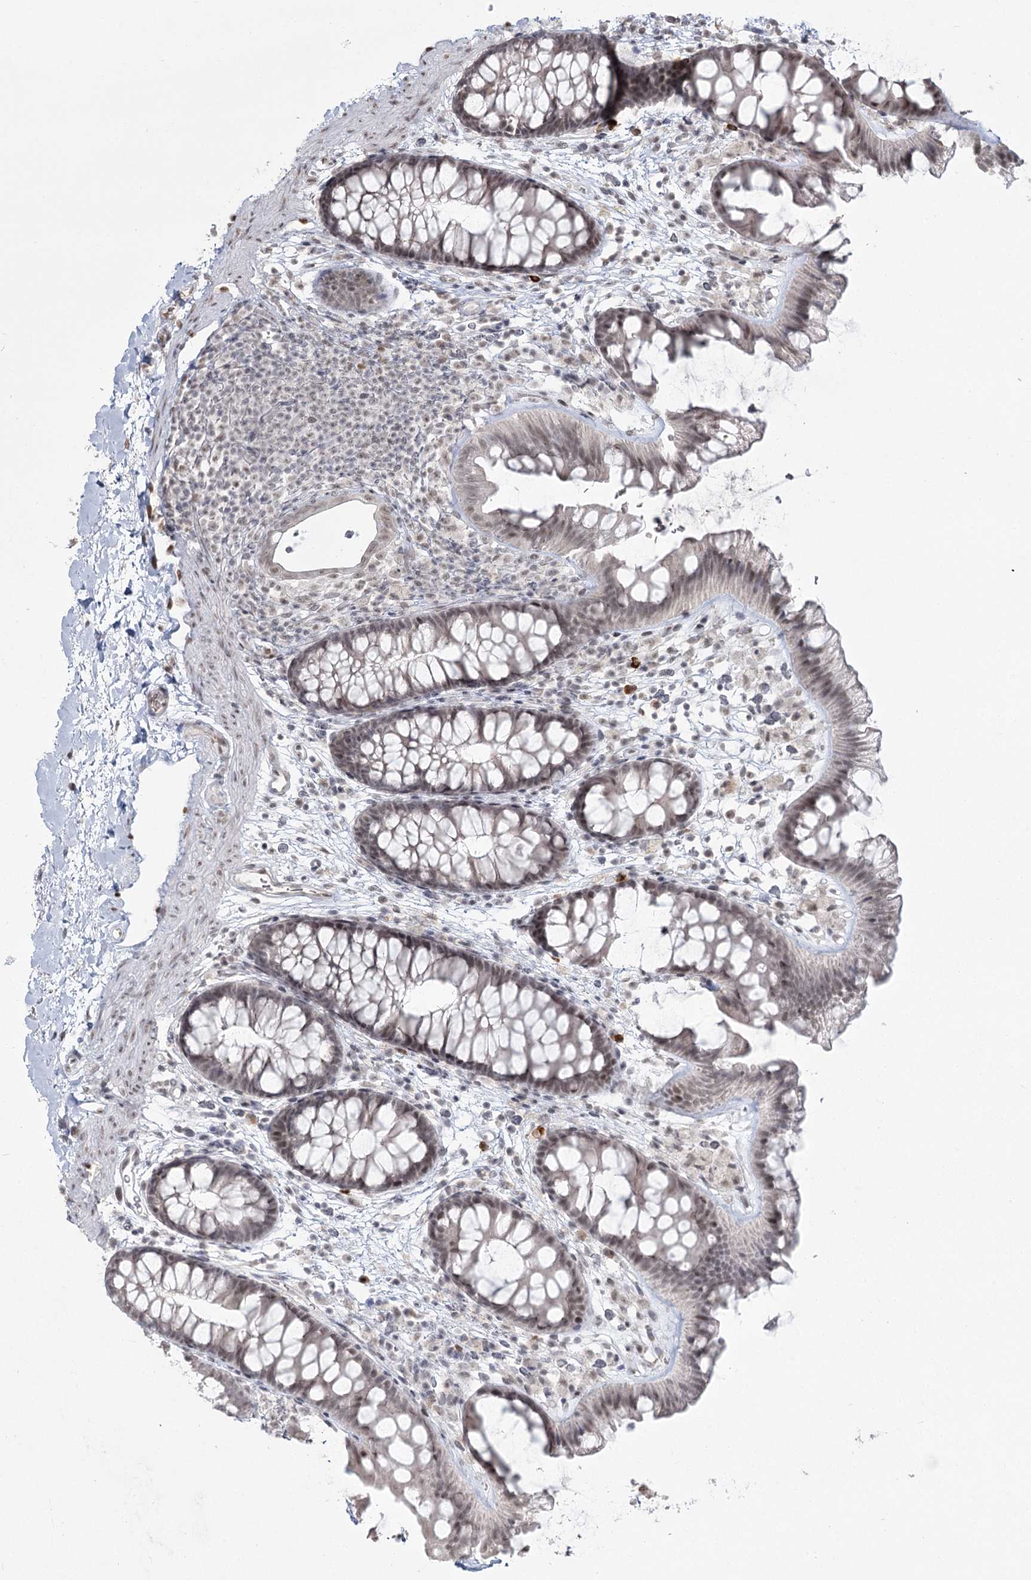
{"staining": {"intensity": "negative", "quantity": "none", "location": "none"}, "tissue": "colon", "cell_type": "Endothelial cells", "image_type": "normal", "snomed": [{"axis": "morphology", "description": "Normal tissue, NOS"}, {"axis": "topography", "description": "Colon"}], "caption": "IHC of benign colon shows no expression in endothelial cells.", "gene": "LY6G5C", "patient": {"sex": "female", "age": 62}}